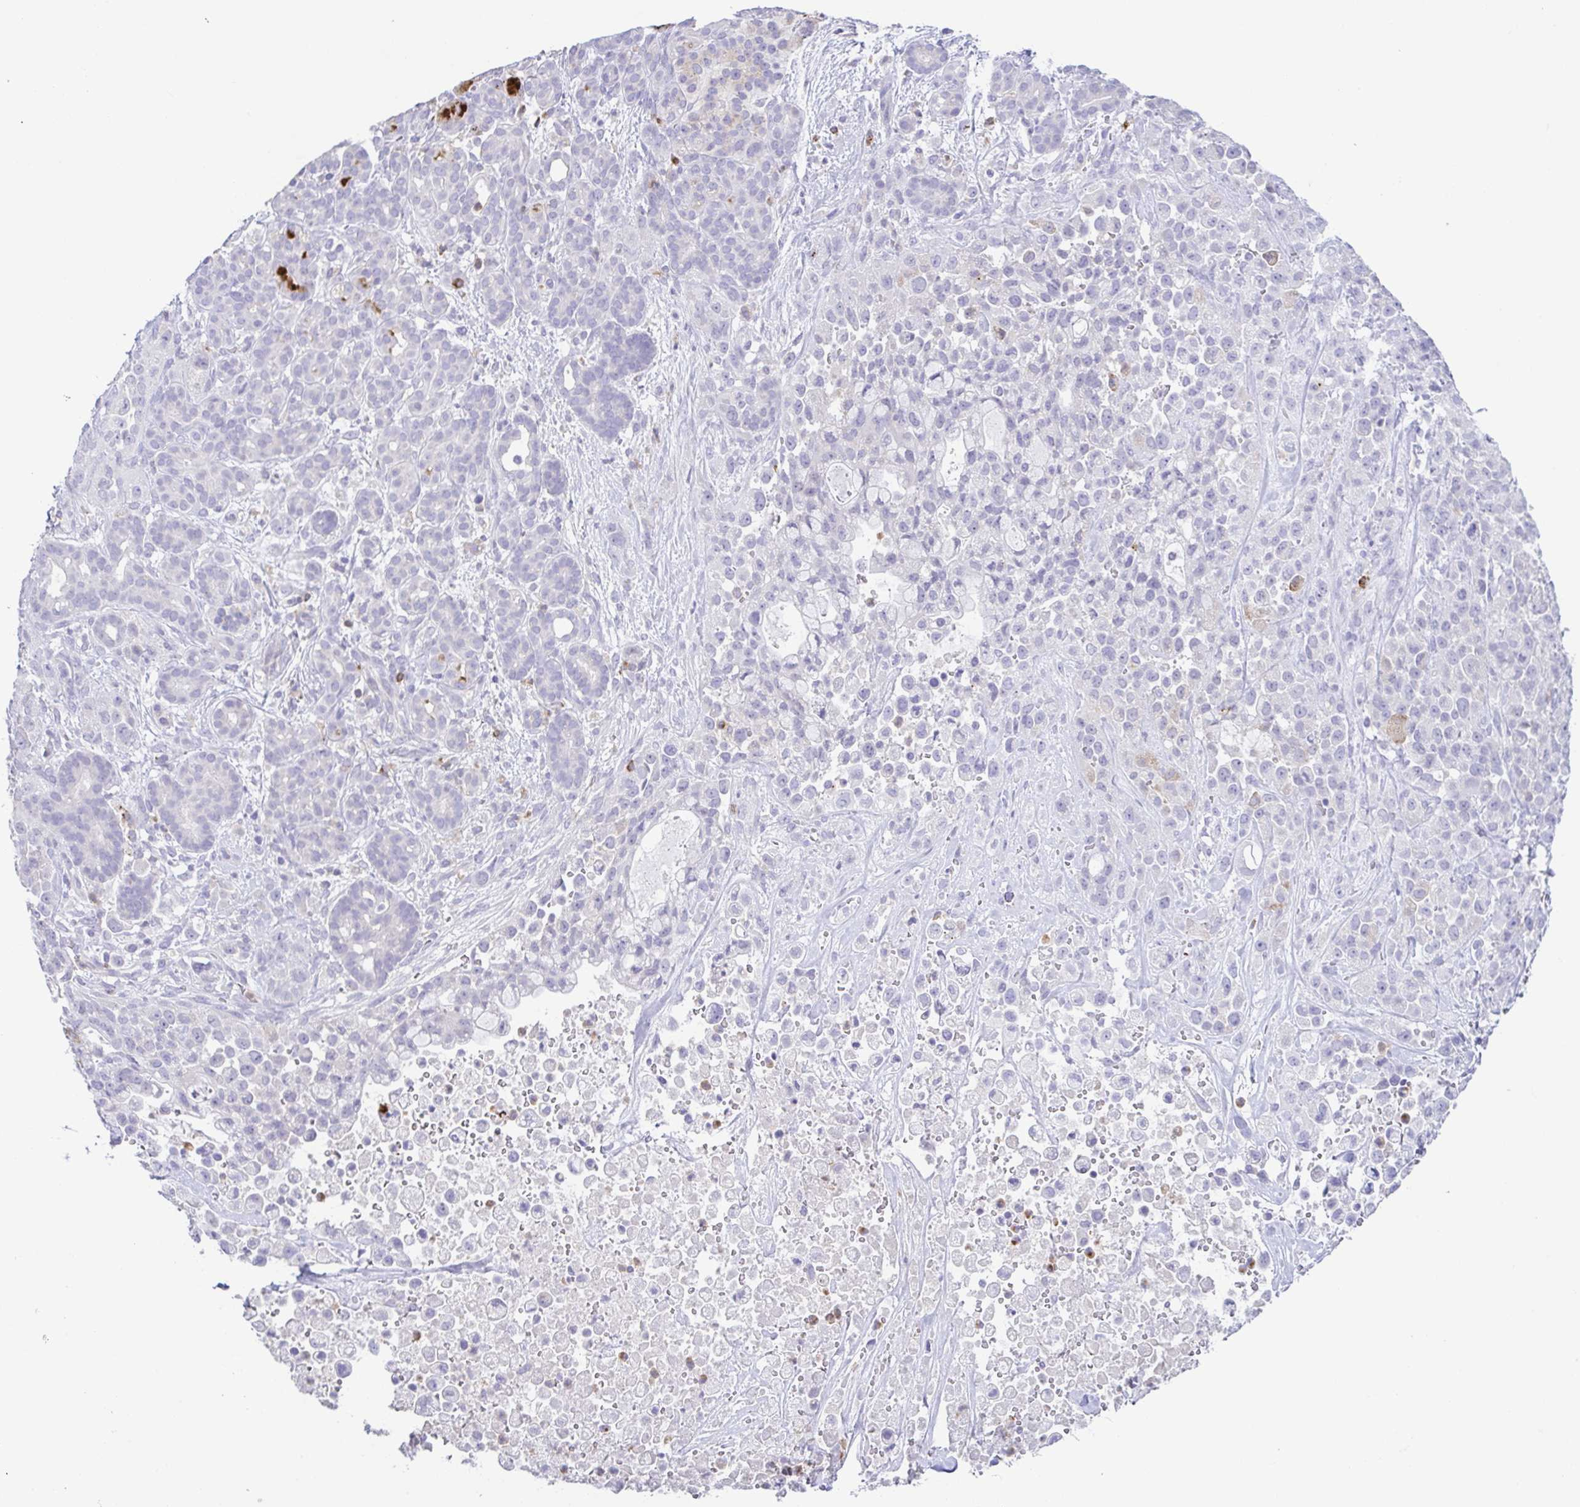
{"staining": {"intensity": "negative", "quantity": "none", "location": "none"}, "tissue": "pancreatic cancer", "cell_type": "Tumor cells", "image_type": "cancer", "snomed": [{"axis": "morphology", "description": "Adenocarcinoma, NOS"}, {"axis": "topography", "description": "Pancreas"}], "caption": "Pancreatic cancer stained for a protein using immunohistochemistry demonstrates no staining tumor cells.", "gene": "PGLYRP1", "patient": {"sex": "male", "age": 44}}